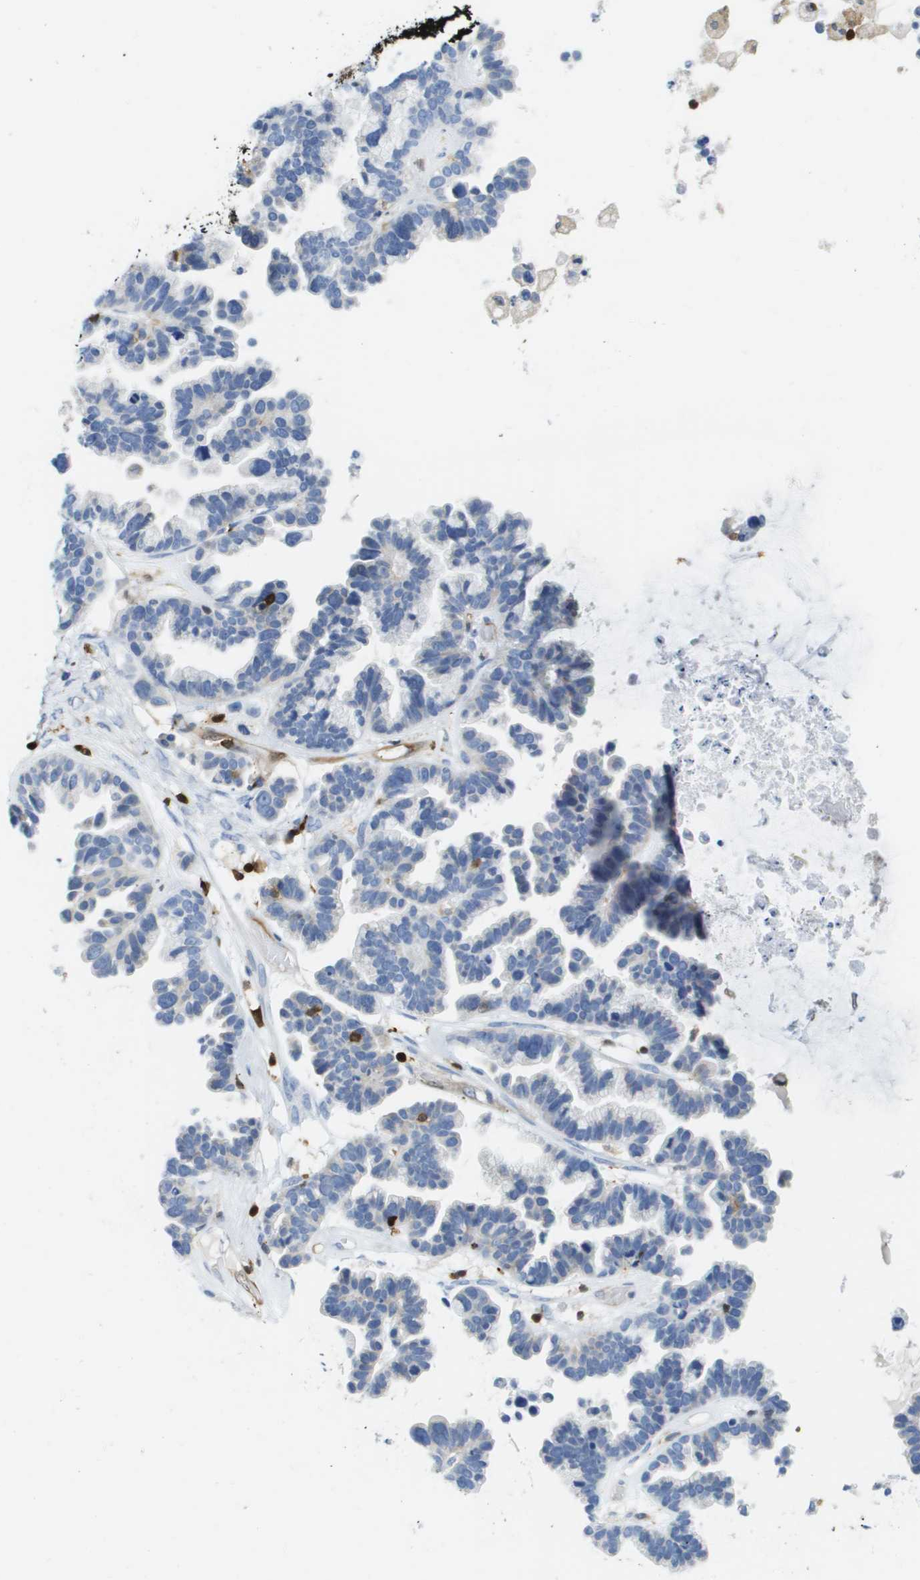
{"staining": {"intensity": "negative", "quantity": "none", "location": "none"}, "tissue": "ovarian cancer", "cell_type": "Tumor cells", "image_type": "cancer", "snomed": [{"axis": "morphology", "description": "Cystadenocarcinoma, serous, NOS"}, {"axis": "topography", "description": "Ovary"}], "caption": "Immunohistochemical staining of human ovarian cancer (serous cystadenocarcinoma) reveals no significant expression in tumor cells.", "gene": "DOCK5", "patient": {"sex": "female", "age": 56}}